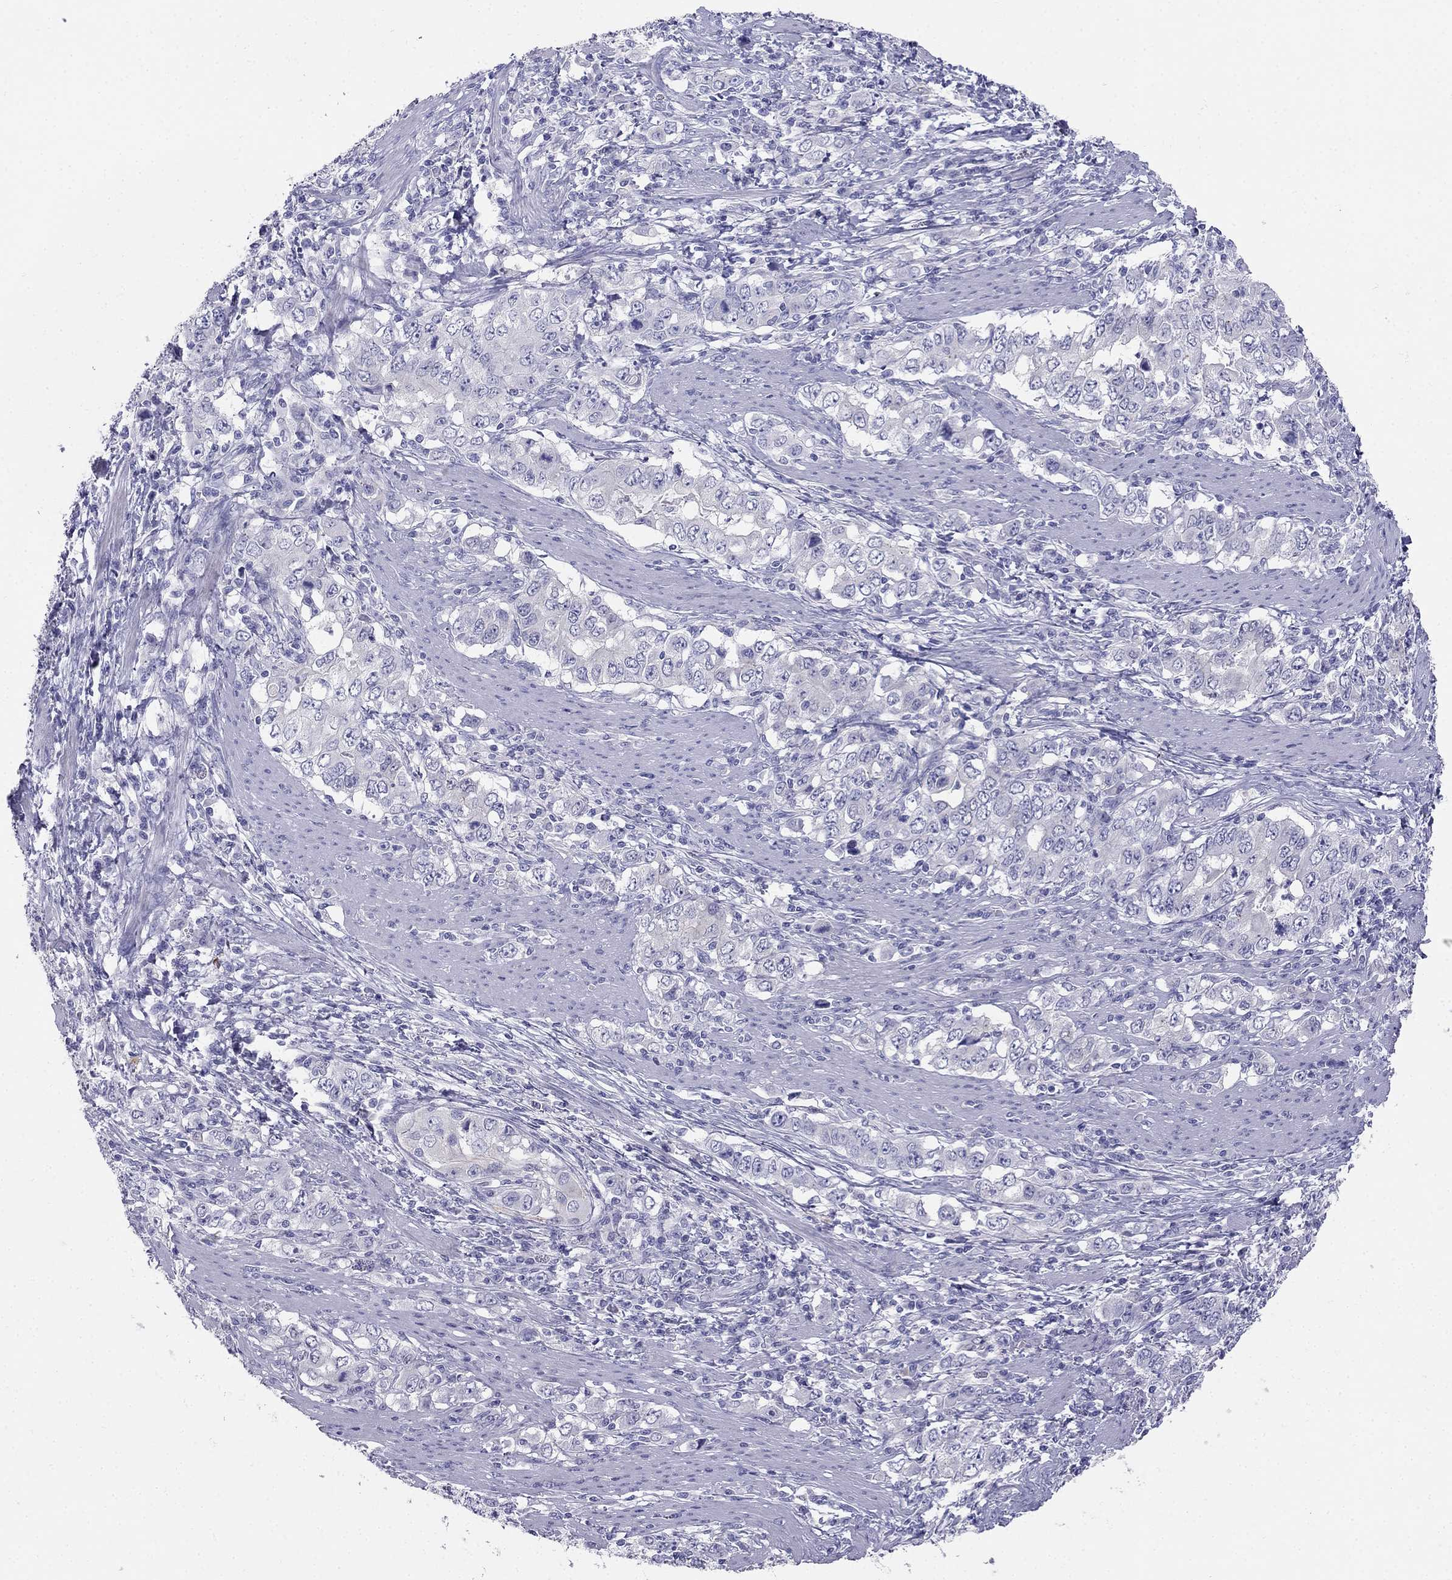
{"staining": {"intensity": "moderate", "quantity": "<25%", "location": "cytoplasmic/membranous"}, "tissue": "stomach cancer", "cell_type": "Tumor cells", "image_type": "cancer", "snomed": [{"axis": "morphology", "description": "Adenocarcinoma, NOS"}, {"axis": "topography", "description": "Stomach, lower"}], "caption": "Brown immunohistochemical staining in adenocarcinoma (stomach) exhibits moderate cytoplasmic/membranous expression in about <25% of tumor cells. (DAB = brown stain, brightfield microscopy at high magnification).", "gene": "RFLNA", "patient": {"sex": "female", "age": 72}}